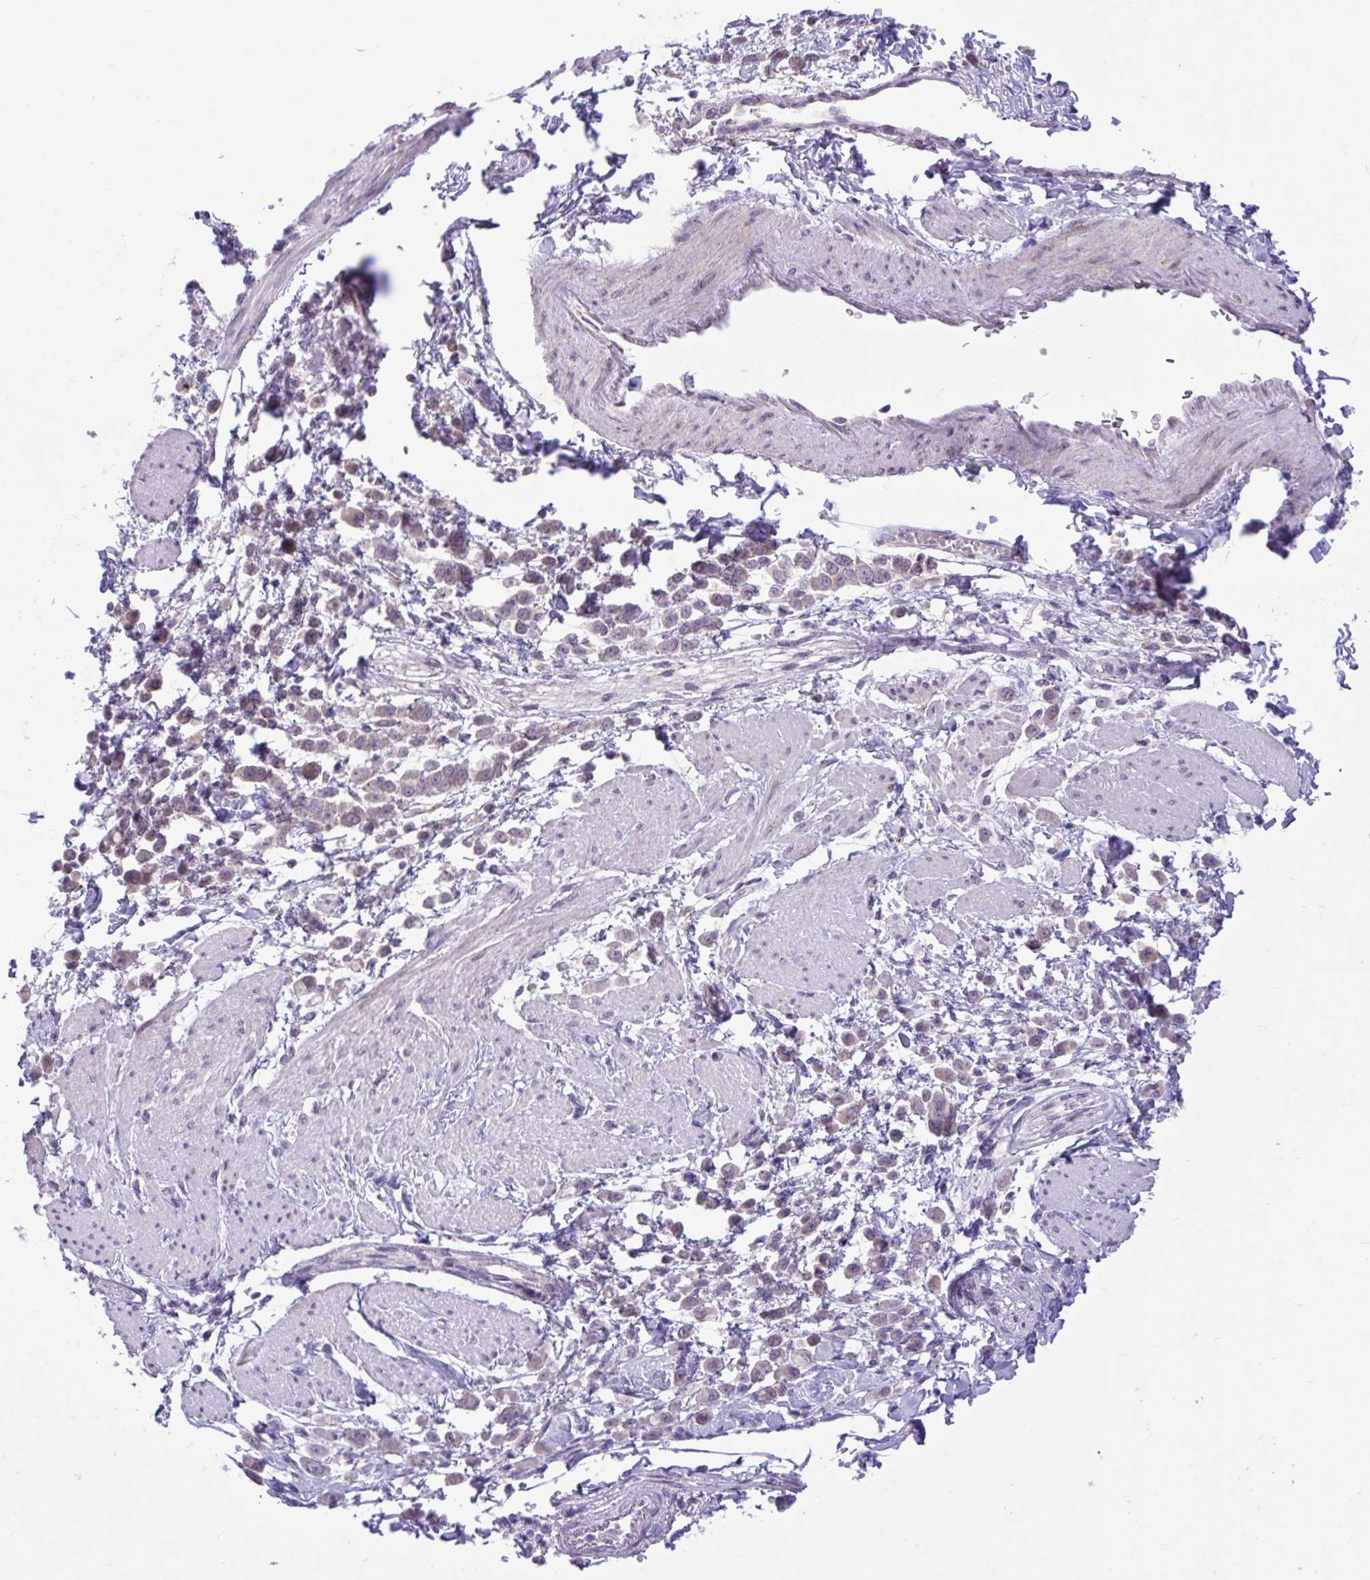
{"staining": {"intensity": "weak", "quantity": "<25%", "location": "cytoplasmic/membranous"}, "tissue": "pancreatic cancer", "cell_type": "Tumor cells", "image_type": "cancer", "snomed": [{"axis": "morphology", "description": "Normal tissue, NOS"}, {"axis": "morphology", "description": "Adenocarcinoma, NOS"}, {"axis": "topography", "description": "Pancreas"}], "caption": "High power microscopy micrograph of an immunohistochemistry (IHC) micrograph of pancreatic cancer (adenocarcinoma), revealing no significant staining in tumor cells.", "gene": "CEACAM18", "patient": {"sex": "female", "age": 64}}